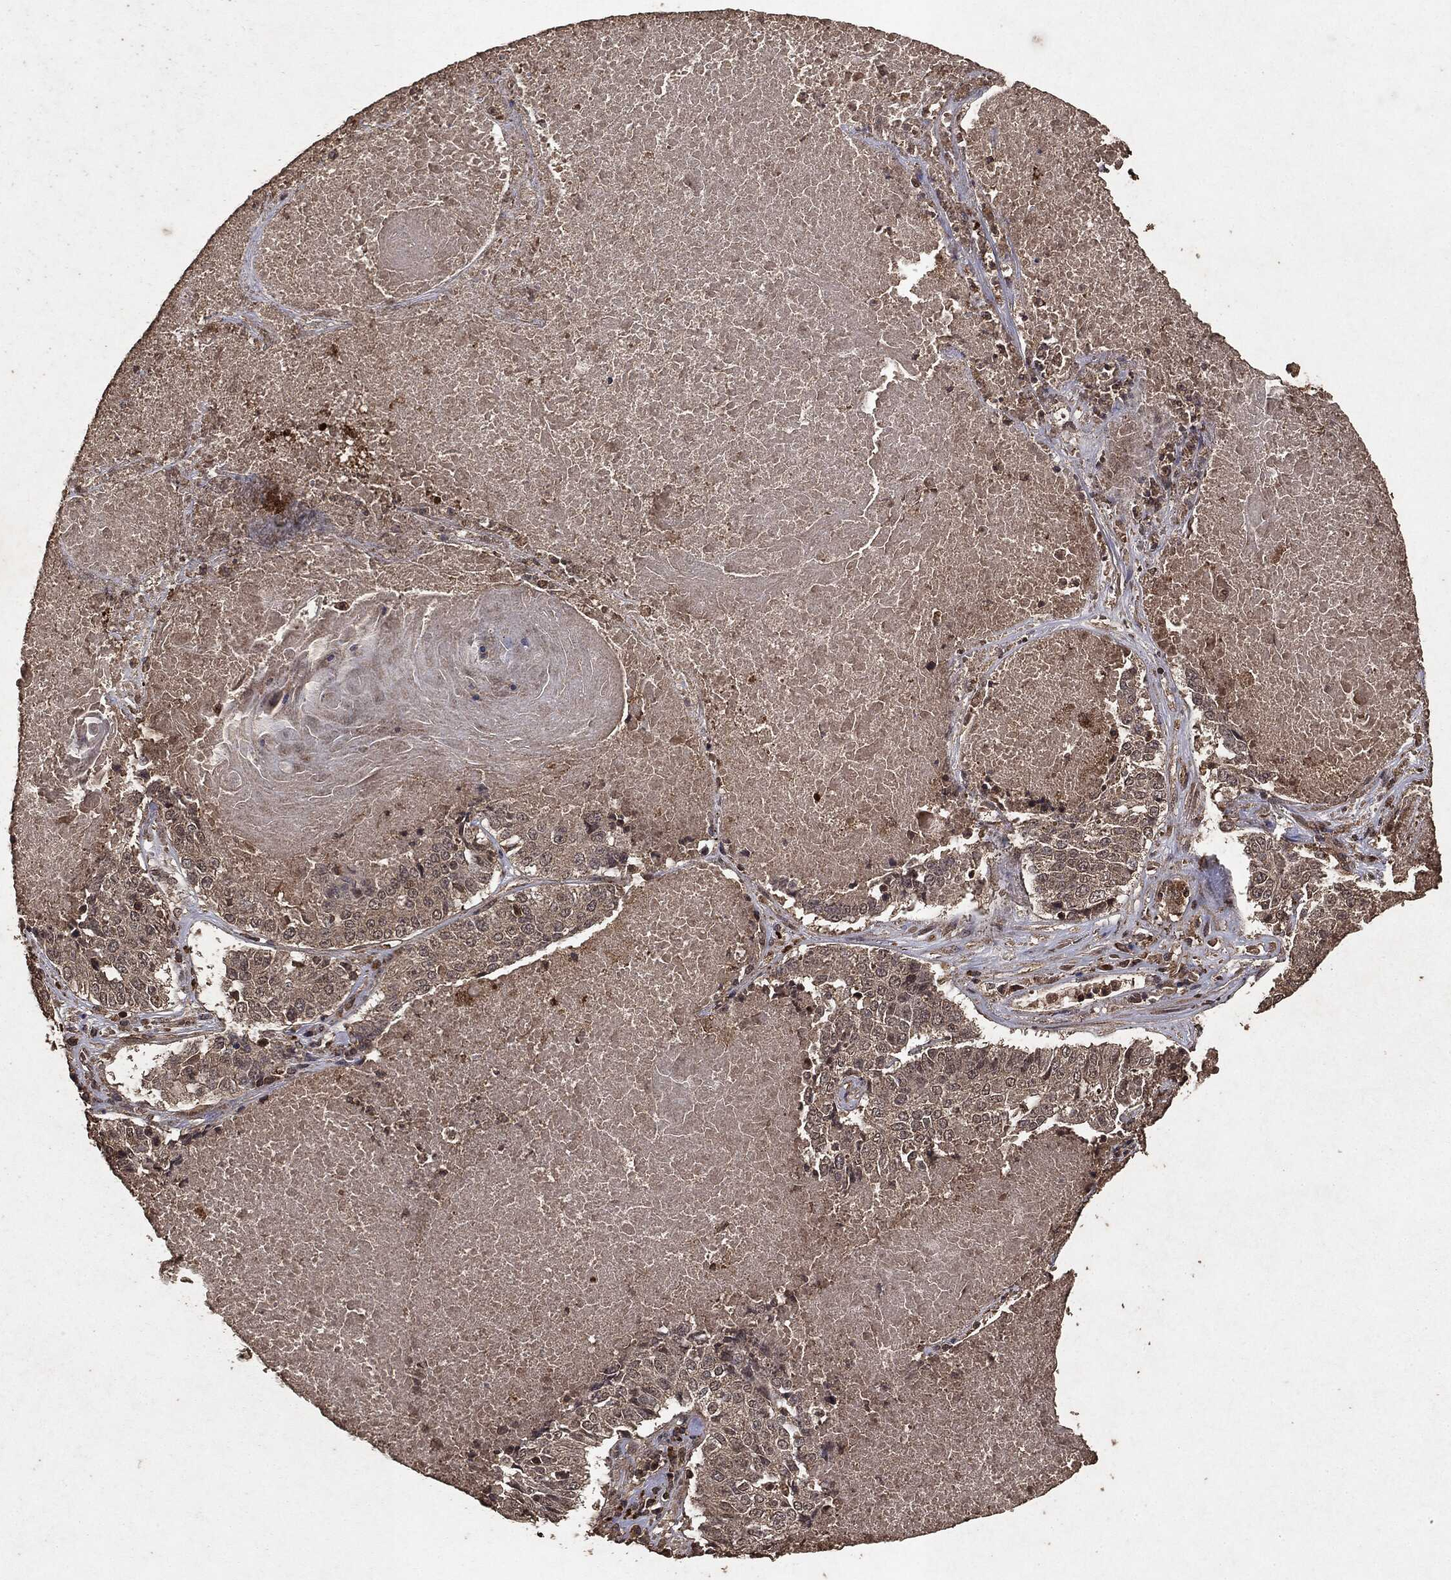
{"staining": {"intensity": "negative", "quantity": "none", "location": "none"}, "tissue": "lung cancer", "cell_type": "Tumor cells", "image_type": "cancer", "snomed": [{"axis": "morphology", "description": "Squamous cell carcinoma, NOS"}, {"axis": "topography", "description": "Lung"}], "caption": "High power microscopy histopathology image of an IHC histopathology image of squamous cell carcinoma (lung), revealing no significant positivity in tumor cells. Brightfield microscopy of immunohistochemistry stained with DAB (3,3'-diaminobenzidine) (brown) and hematoxylin (blue), captured at high magnification.", "gene": "NME1", "patient": {"sex": "male", "age": 64}}